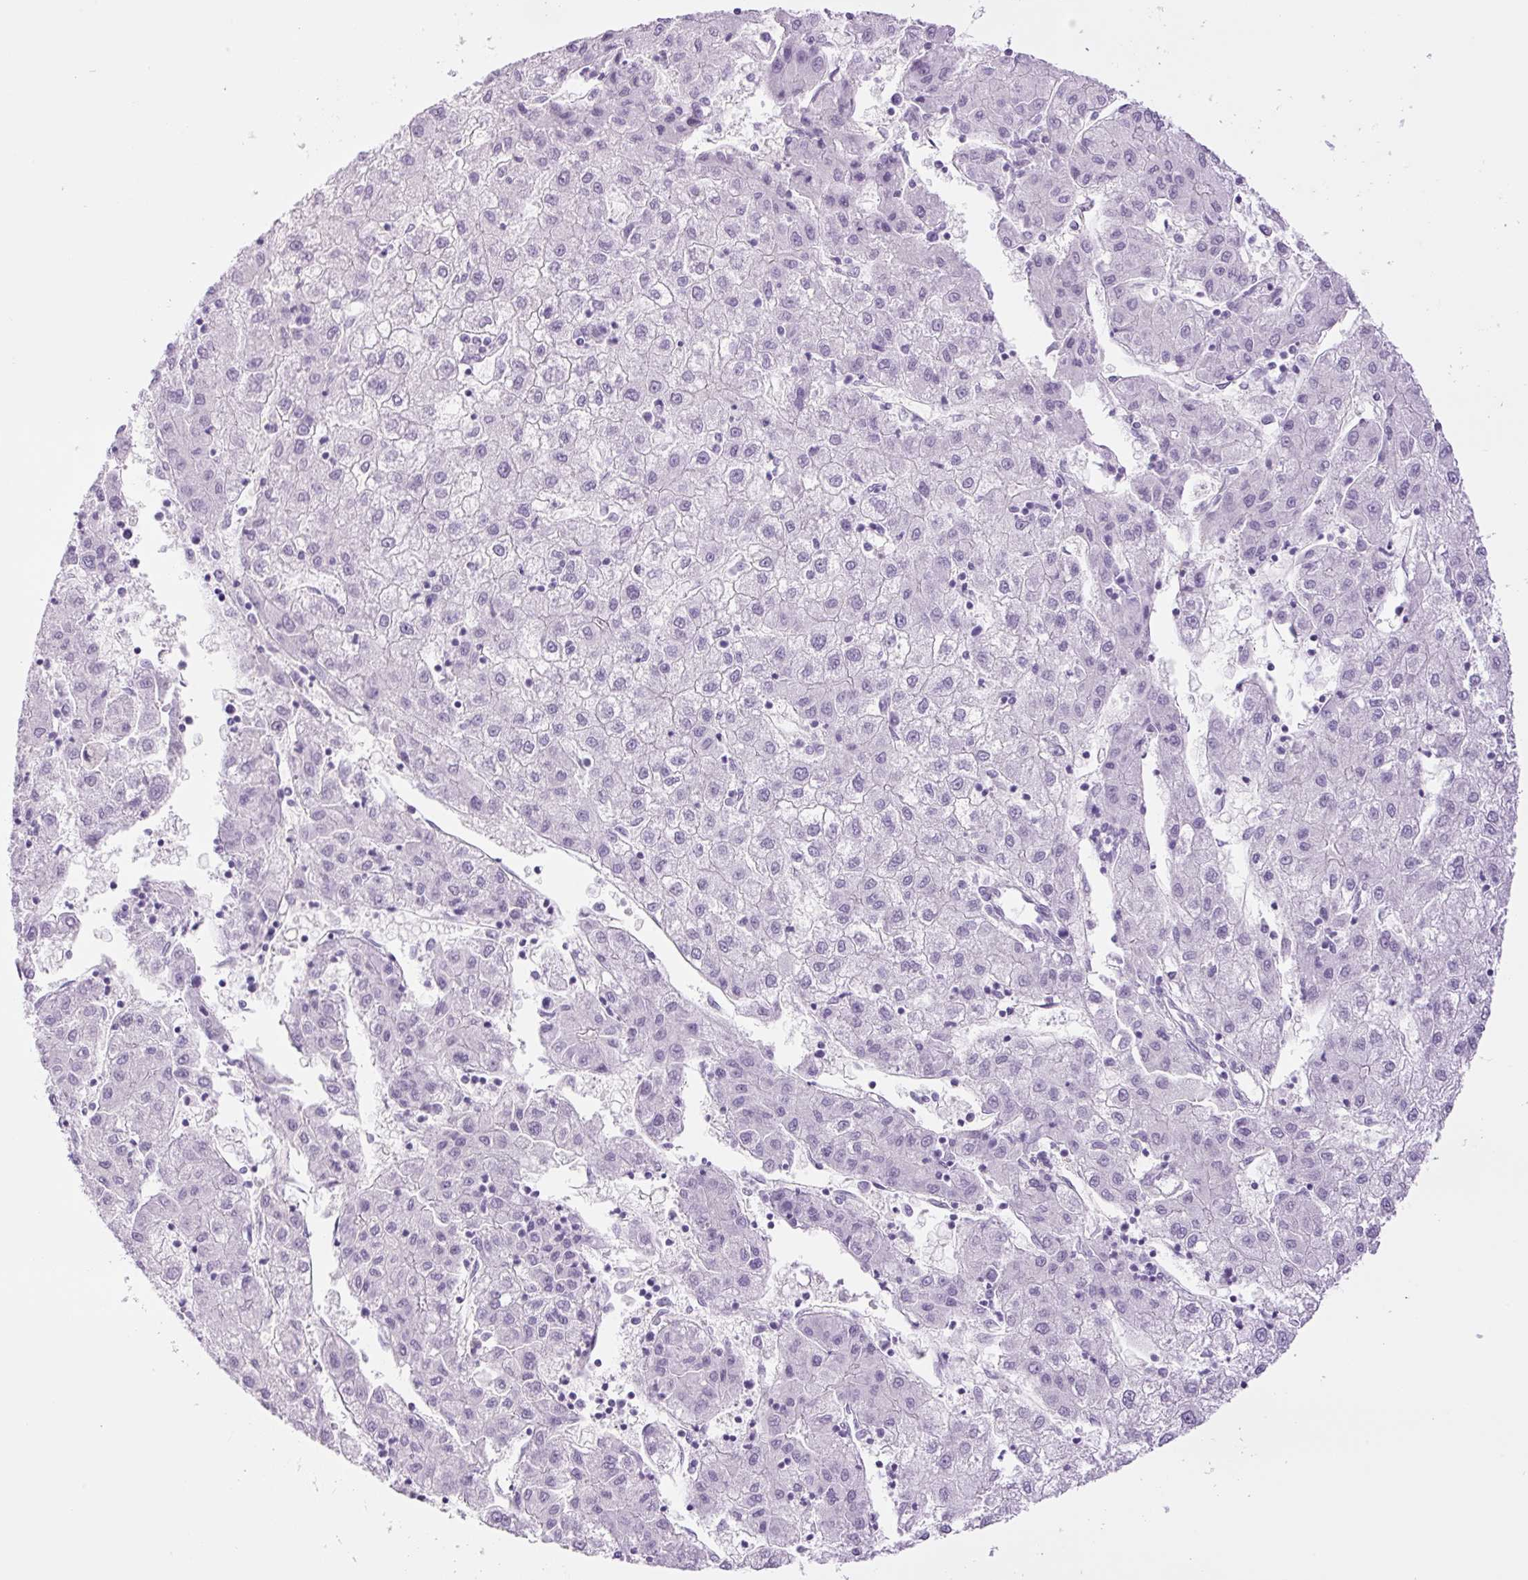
{"staining": {"intensity": "negative", "quantity": "none", "location": "none"}, "tissue": "liver cancer", "cell_type": "Tumor cells", "image_type": "cancer", "snomed": [{"axis": "morphology", "description": "Carcinoma, Hepatocellular, NOS"}, {"axis": "topography", "description": "Liver"}], "caption": "The histopathology image displays no staining of tumor cells in liver cancer.", "gene": "RSPO4", "patient": {"sex": "male", "age": 72}}